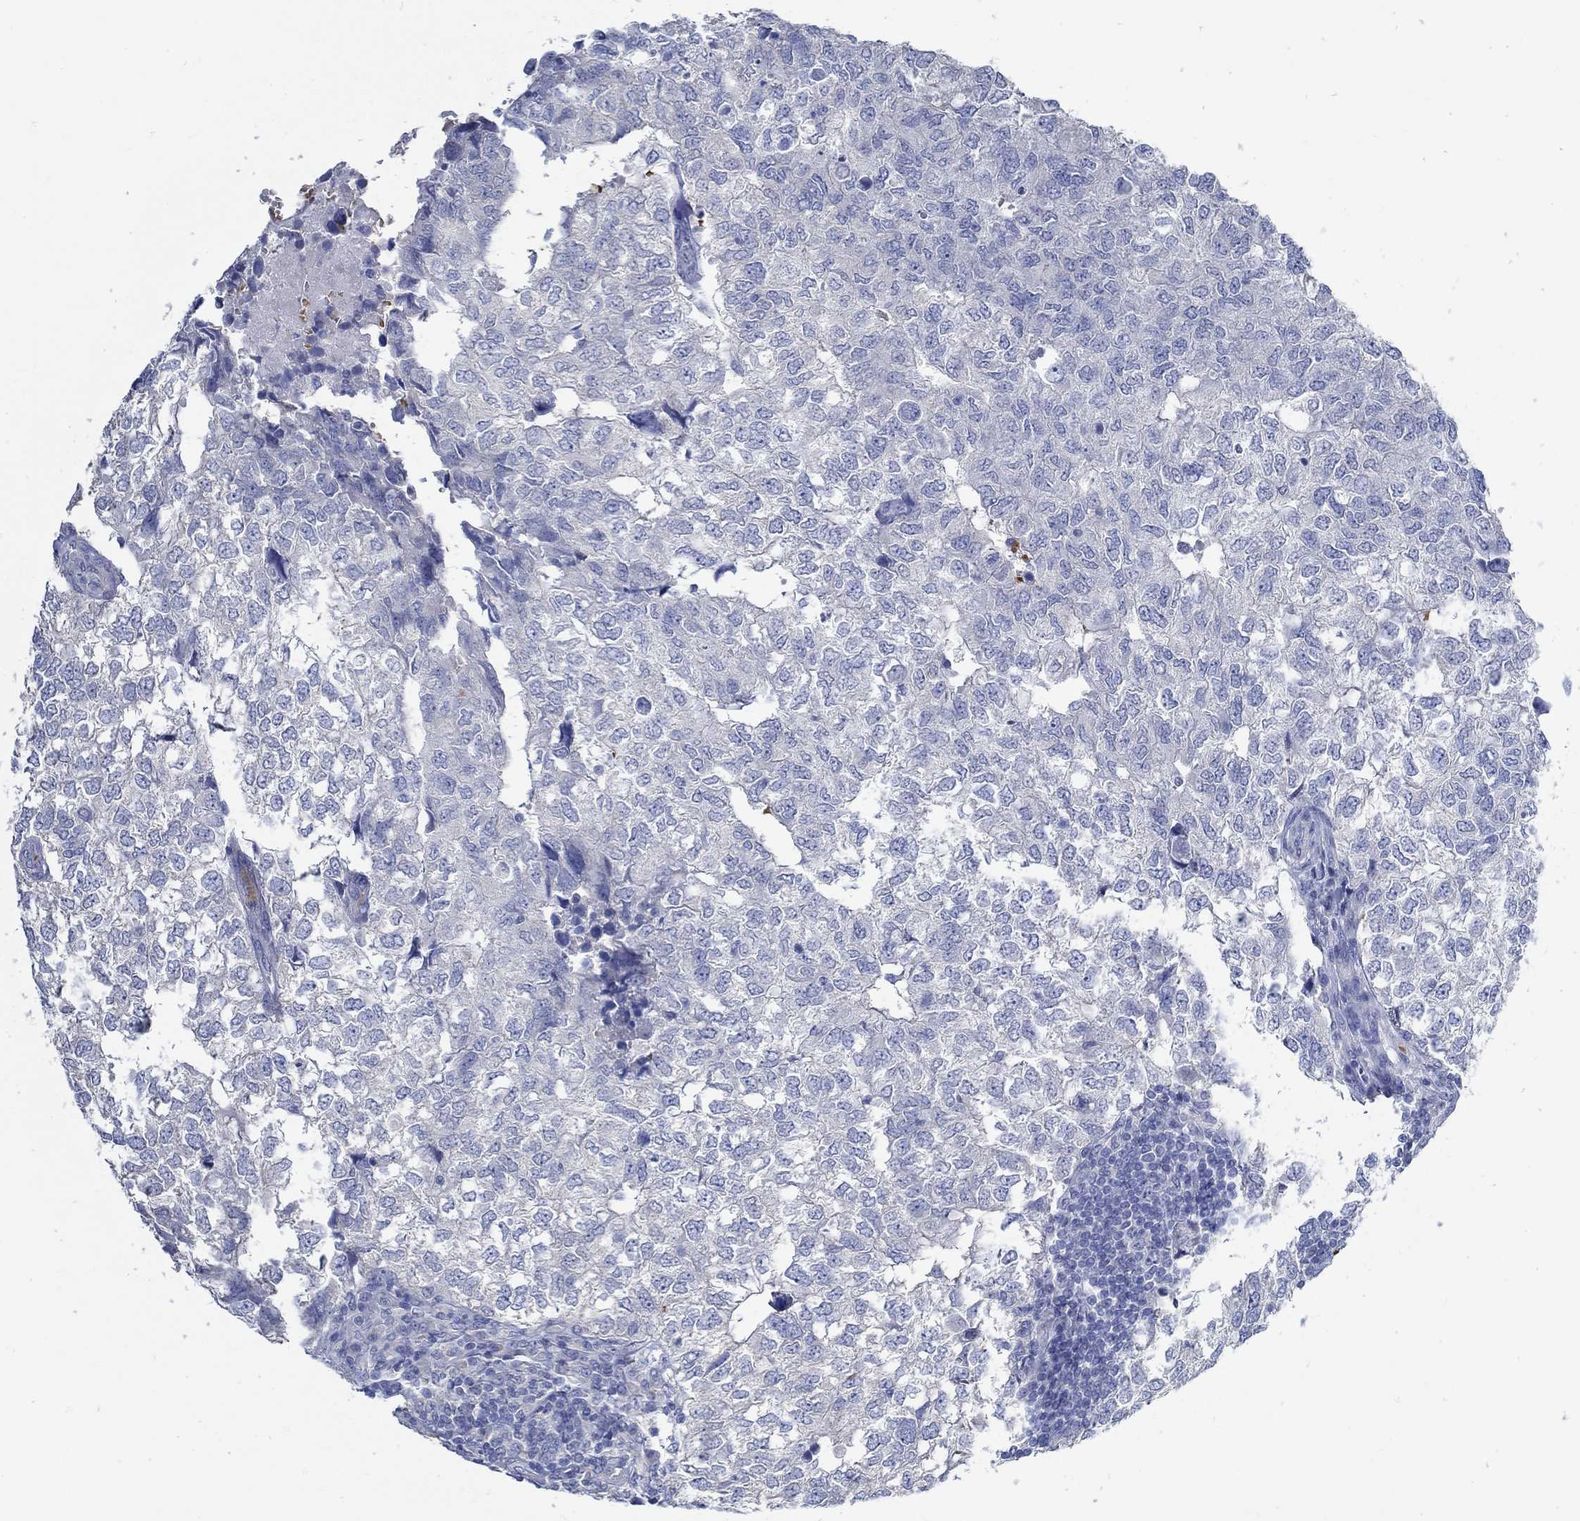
{"staining": {"intensity": "negative", "quantity": "none", "location": "none"}, "tissue": "breast cancer", "cell_type": "Tumor cells", "image_type": "cancer", "snomed": [{"axis": "morphology", "description": "Duct carcinoma"}, {"axis": "topography", "description": "Breast"}], "caption": "The photomicrograph displays no significant staining in tumor cells of breast intraductal carcinoma.", "gene": "KCNA1", "patient": {"sex": "female", "age": 30}}